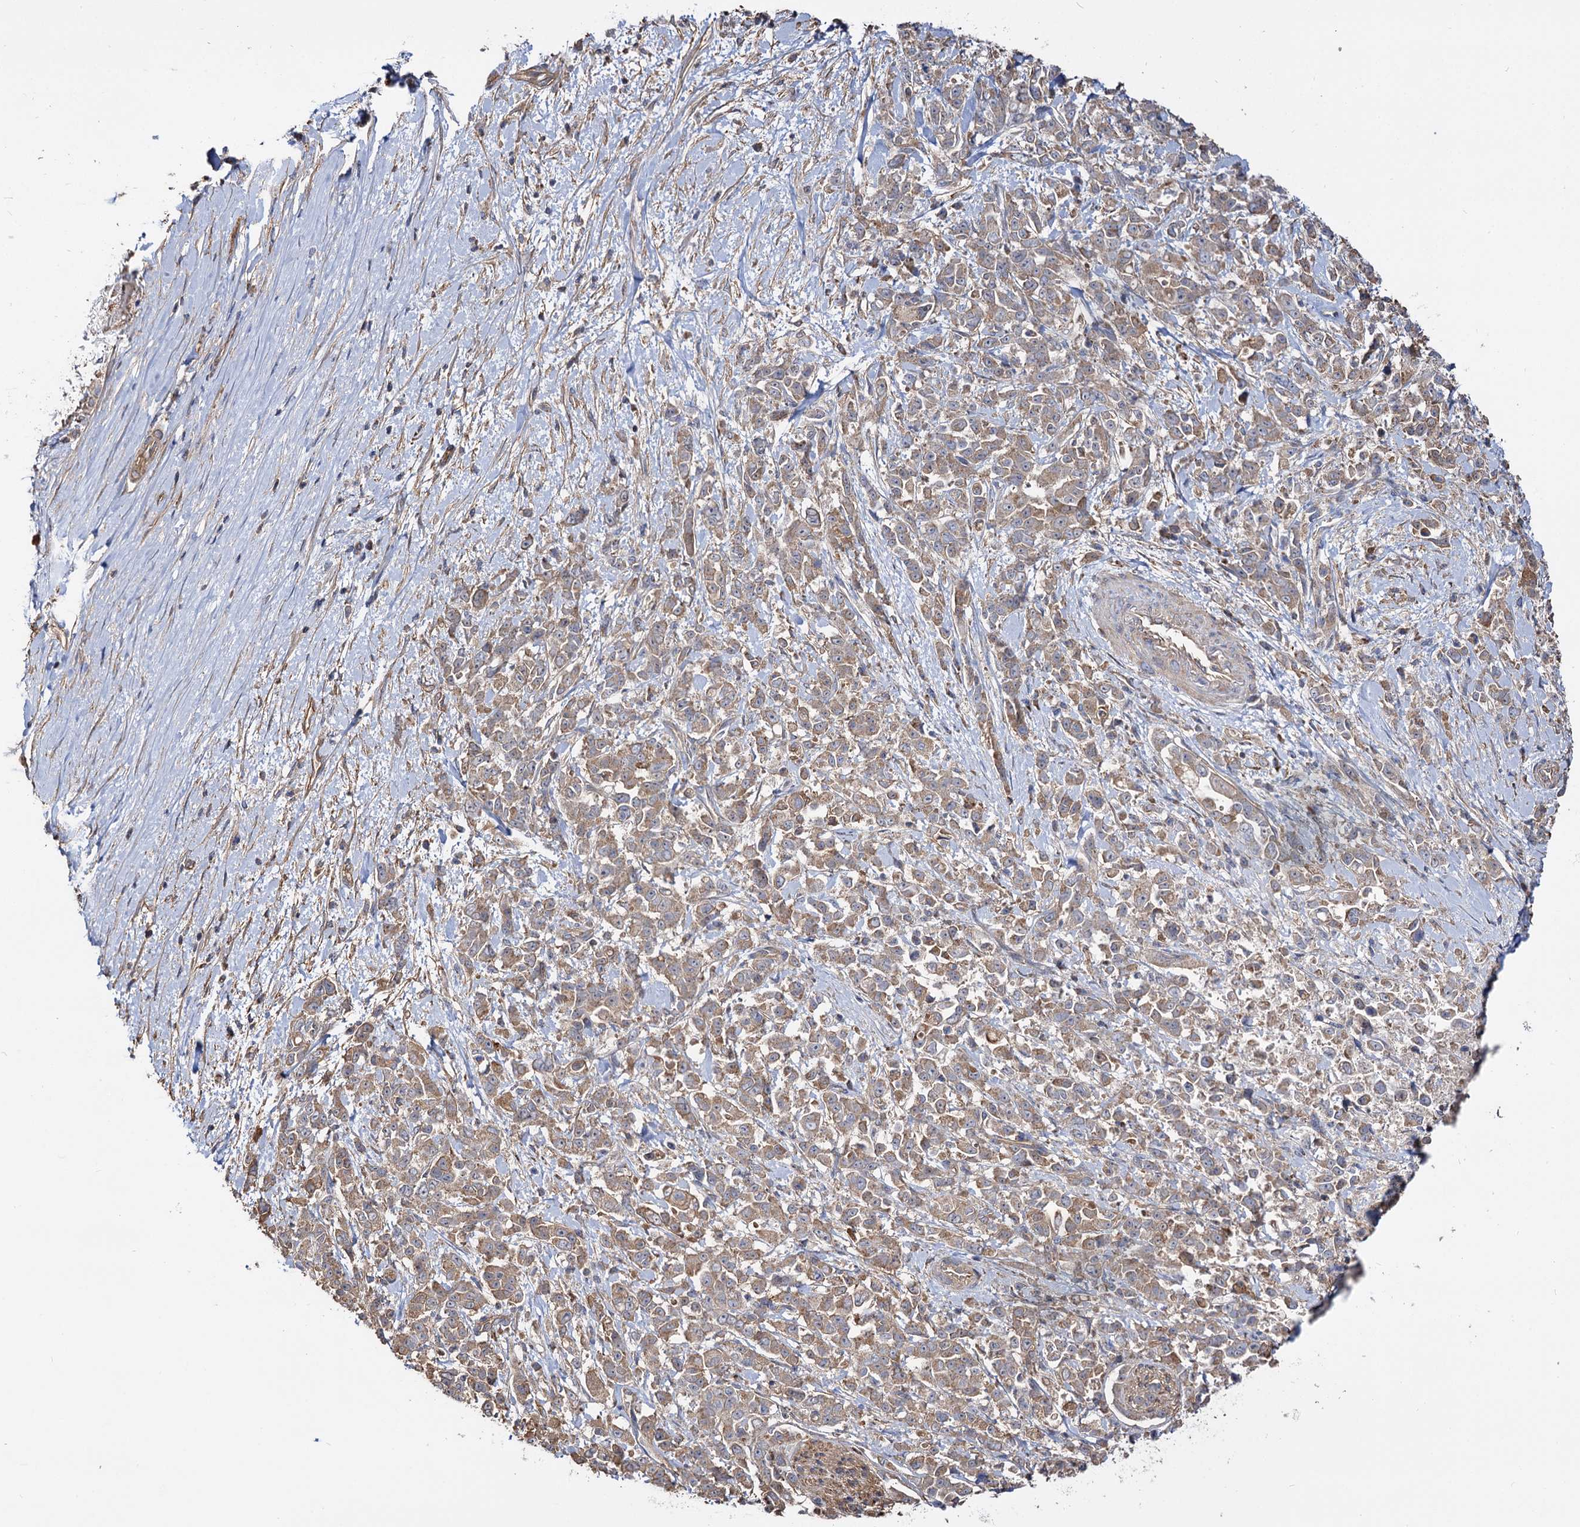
{"staining": {"intensity": "moderate", "quantity": ">75%", "location": "cytoplasmic/membranous"}, "tissue": "pancreatic cancer", "cell_type": "Tumor cells", "image_type": "cancer", "snomed": [{"axis": "morphology", "description": "Normal tissue, NOS"}, {"axis": "morphology", "description": "Adenocarcinoma, NOS"}, {"axis": "topography", "description": "Pancreas"}], "caption": "Human pancreatic cancer (adenocarcinoma) stained with a protein marker exhibits moderate staining in tumor cells.", "gene": "IDI1", "patient": {"sex": "female", "age": 64}}